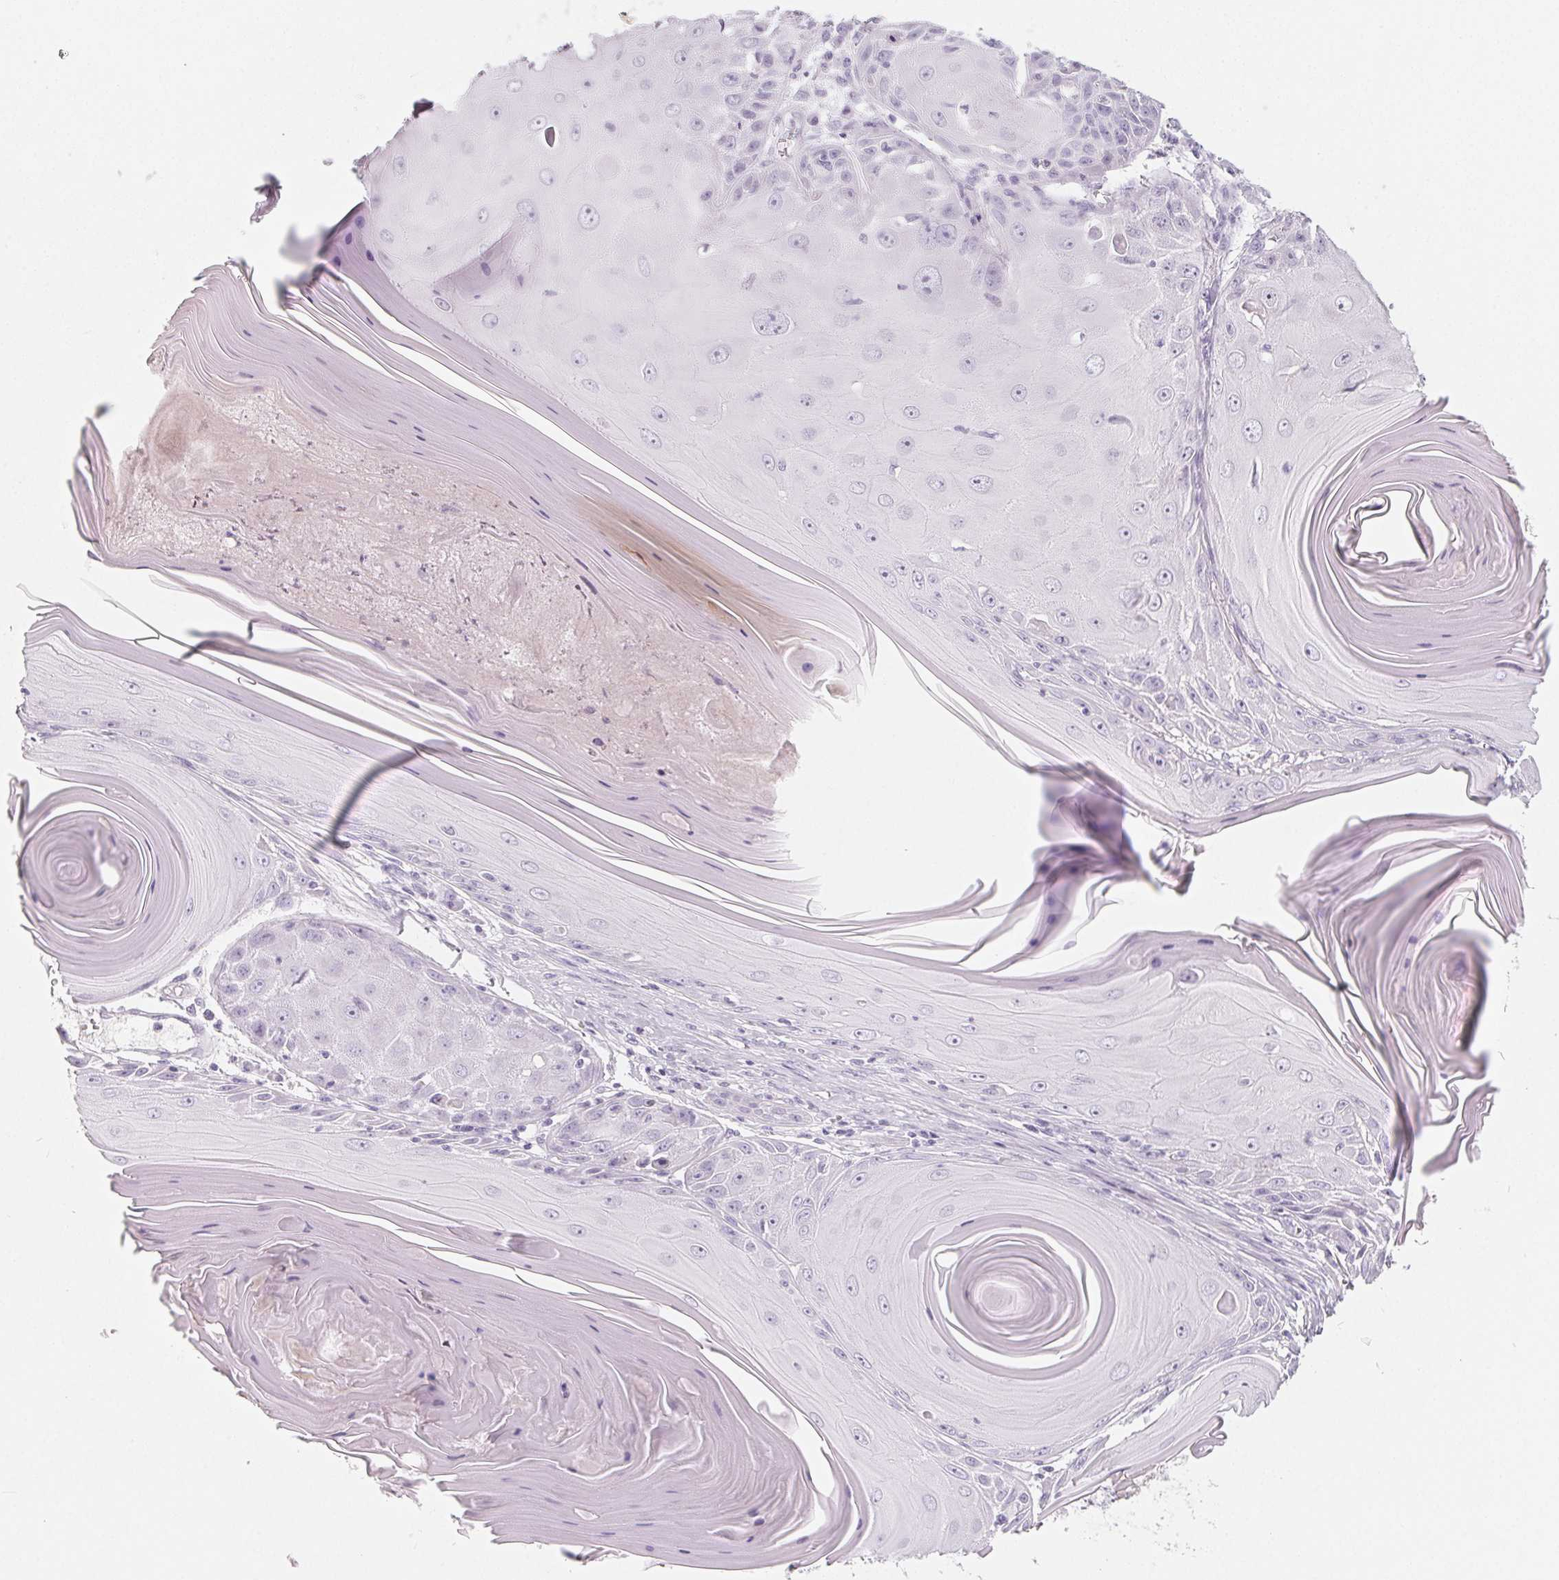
{"staining": {"intensity": "negative", "quantity": "none", "location": "none"}, "tissue": "skin cancer", "cell_type": "Tumor cells", "image_type": "cancer", "snomed": [{"axis": "morphology", "description": "Squamous cell carcinoma, NOS"}, {"axis": "topography", "description": "Skin"}, {"axis": "topography", "description": "Vulva"}], "caption": "DAB immunohistochemical staining of human skin squamous cell carcinoma displays no significant staining in tumor cells. The staining is performed using DAB (3,3'-diaminobenzidine) brown chromogen with nuclei counter-stained in using hematoxylin.", "gene": "SH3GL2", "patient": {"sex": "female", "age": 85}}